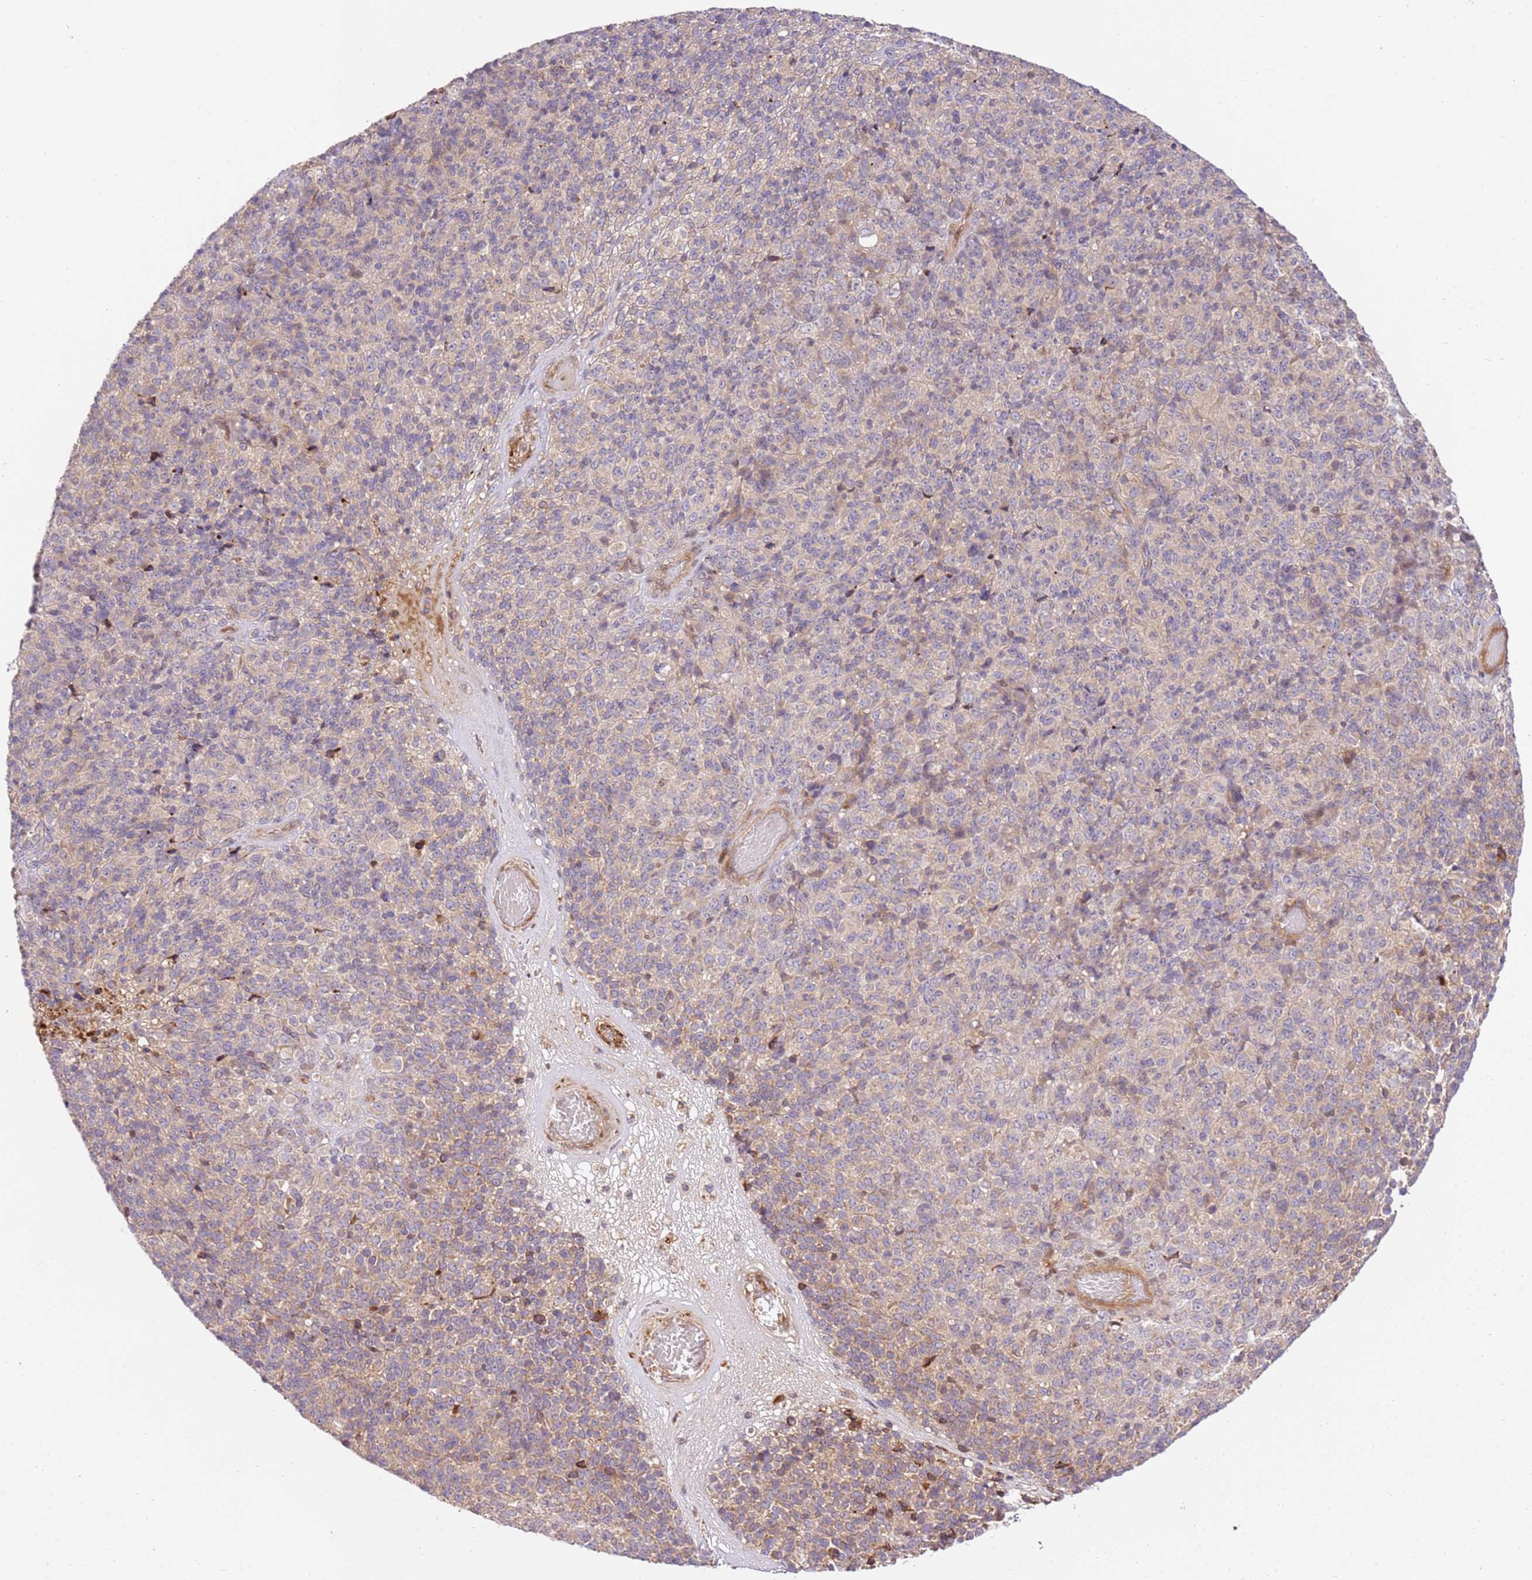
{"staining": {"intensity": "negative", "quantity": "none", "location": "none"}, "tissue": "melanoma", "cell_type": "Tumor cells", "image_type": "cancer", "snomed": [{"axis": "morphology", "description": "Malignant melanoma, Metastatic site"}, {"axis": "topography", "description": "Brain"}], "caption": "The histopathology image displays no staining of tumor cells in malignant melanoma (metastatic site). (DAB (3,3'-diaminobenzidine) immunohistochemistry, high magnification).", "gene": "C8G", "patient": {"sex": "female", "age": 56}}